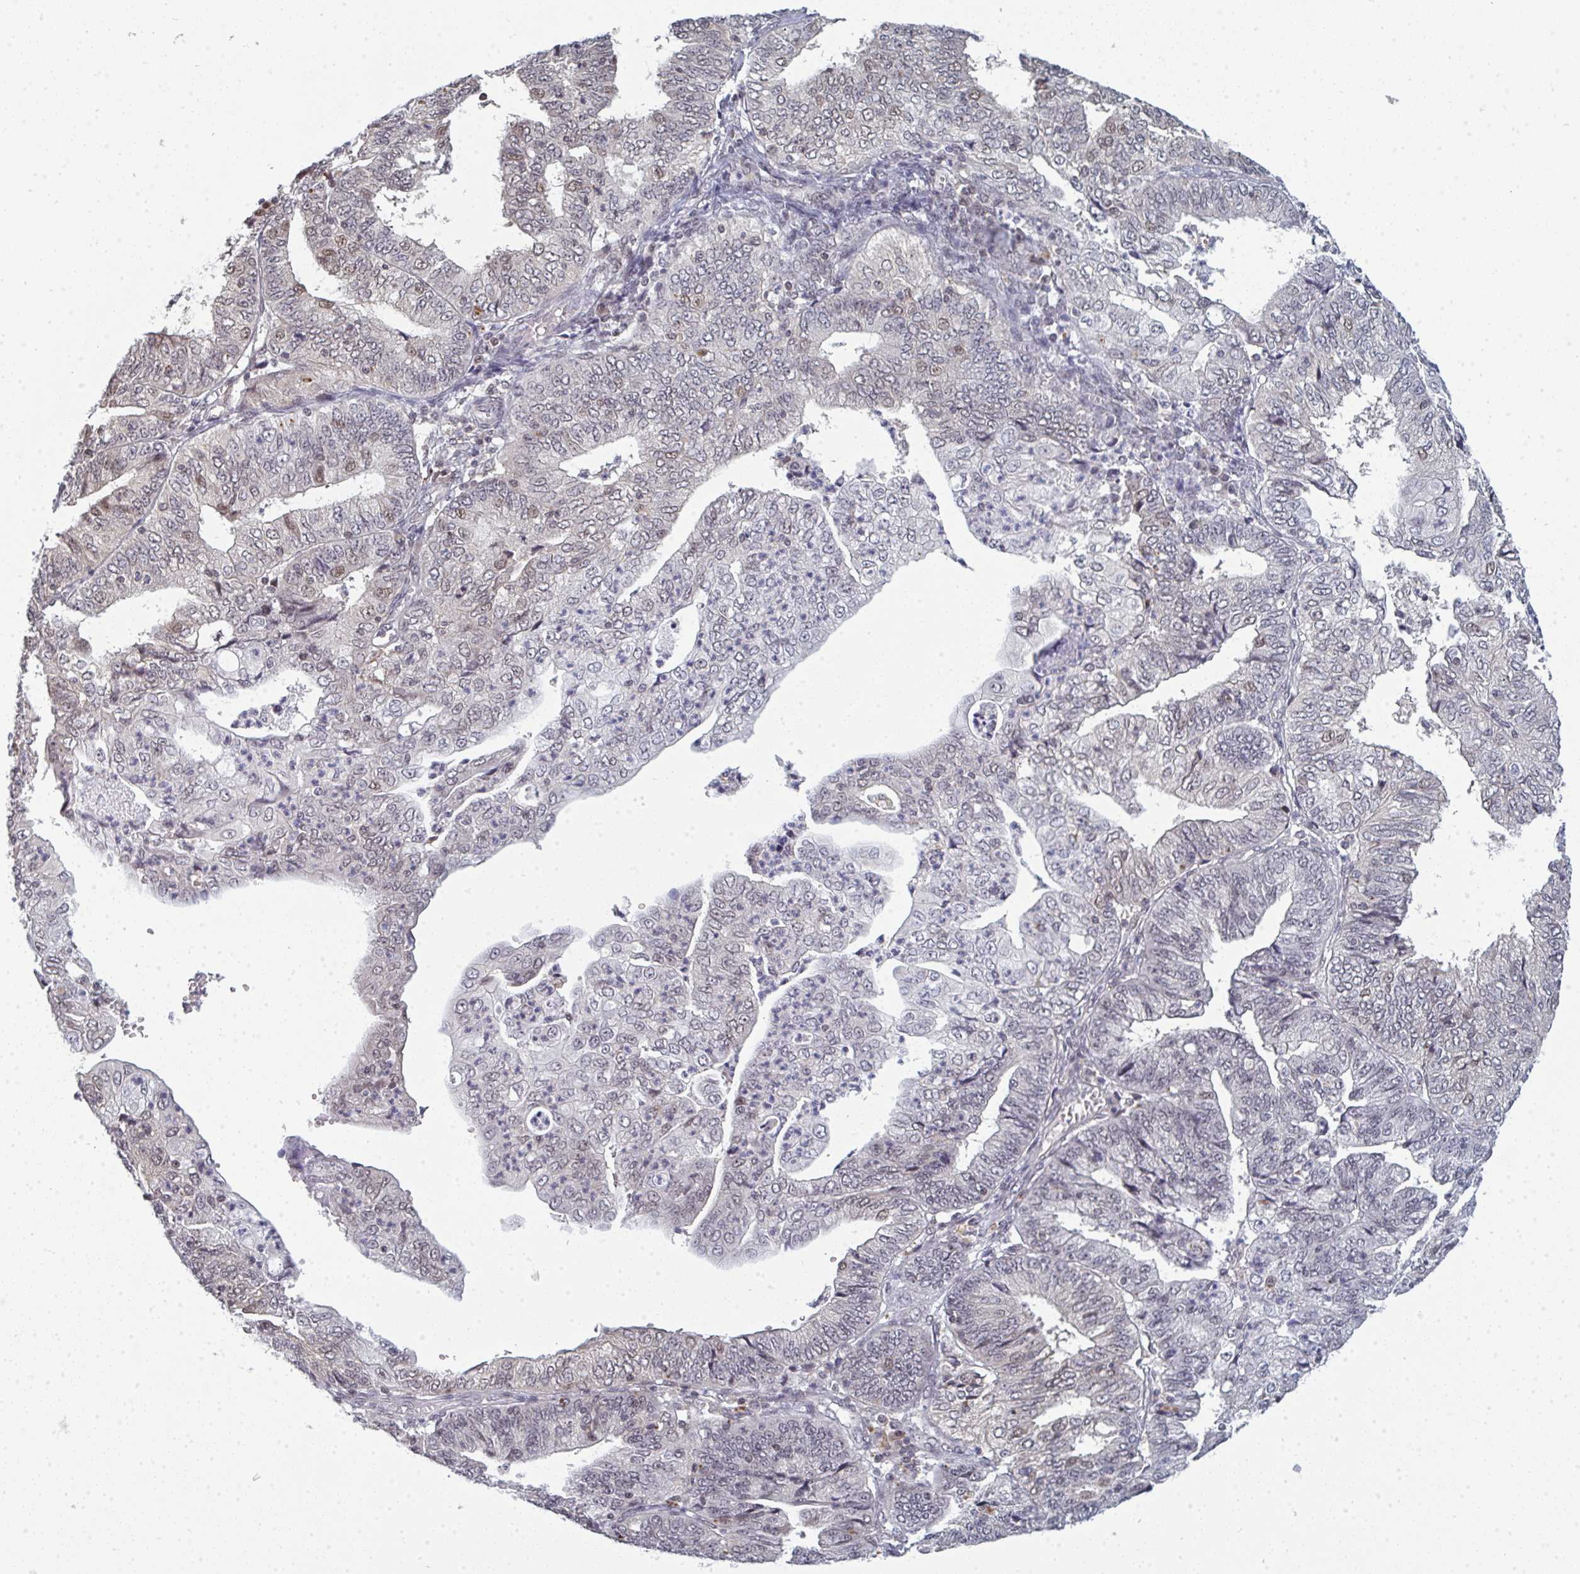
{"staining": {"intensity": "weak", "quantity": "25%-75%", "location": "nuclear"}, "tissue": "endometrial cancer", "cell_type": "Tumor cells", "image_type": "cancer", "snomed": [{"axis": "morphology", "description": "Adenocarcinoma, NOS"}, {"axis": "topography", "description": "Endometrium"}], "caption": "Immunohistochemical staining of human endometrial cancer exhibits low levels of weak nuclear expression in approximately 25%-75% of tumor cells.", "gene": "ATF1", "patient": {"sex": "female", "age": 56}}